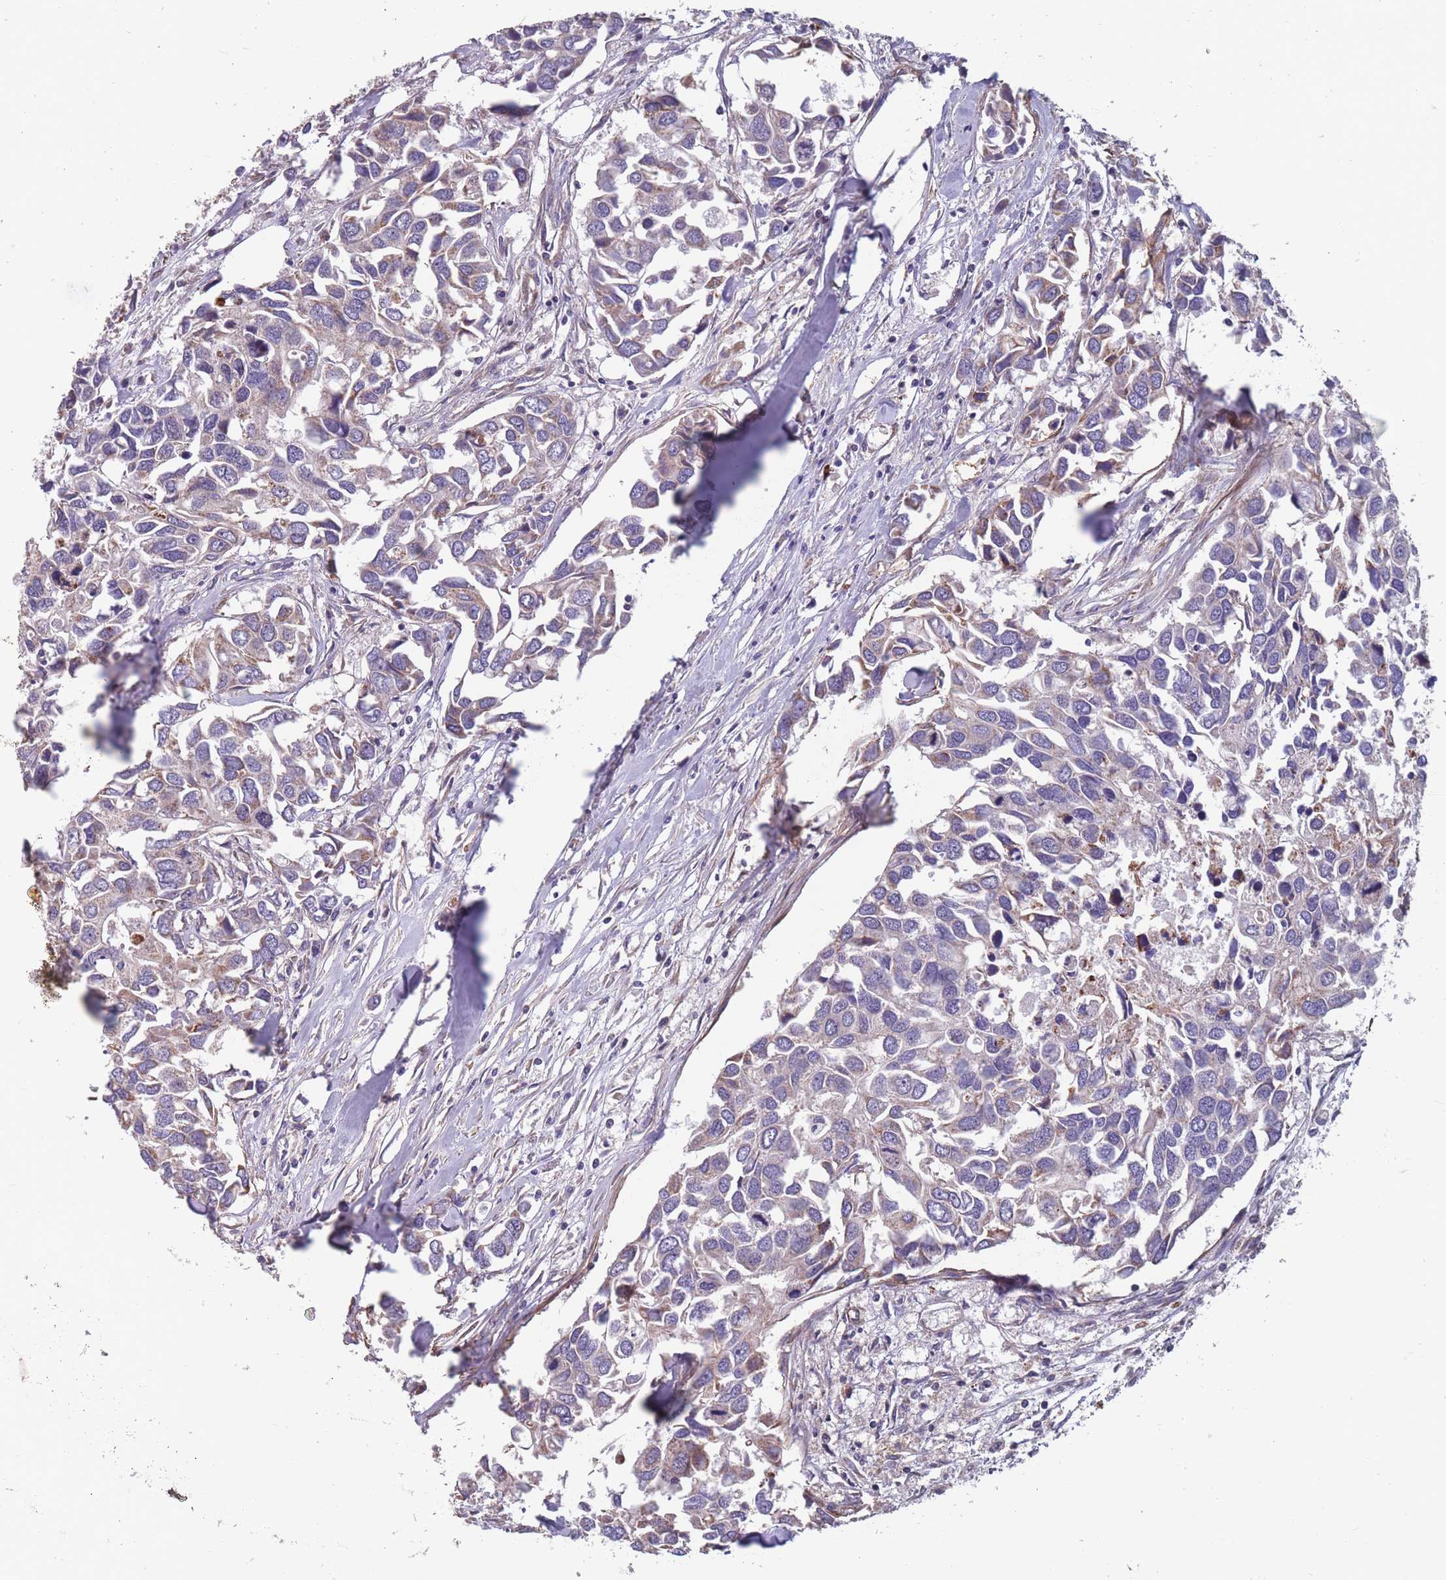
{"staining": {"intensity": "weak", "quantity": "<25%", "location": "cytoplasmic/membranous"}, "tissue": "breast cancer", "cell_type": "Tumor cells", "image_type": "cancer", "snomed": [{"axis": "morphology", "description": "Duct carcinoma"}, {"axis": "topography", "description": "Breast"}], "caption": "Human breast cancer (intraductal carcinoma) stained for a protein using immunohistochemistry demonstrates no positivity in tumor cells.", "gene": "TOMM40L", "patient": {"sex": "female", "age": 83}}